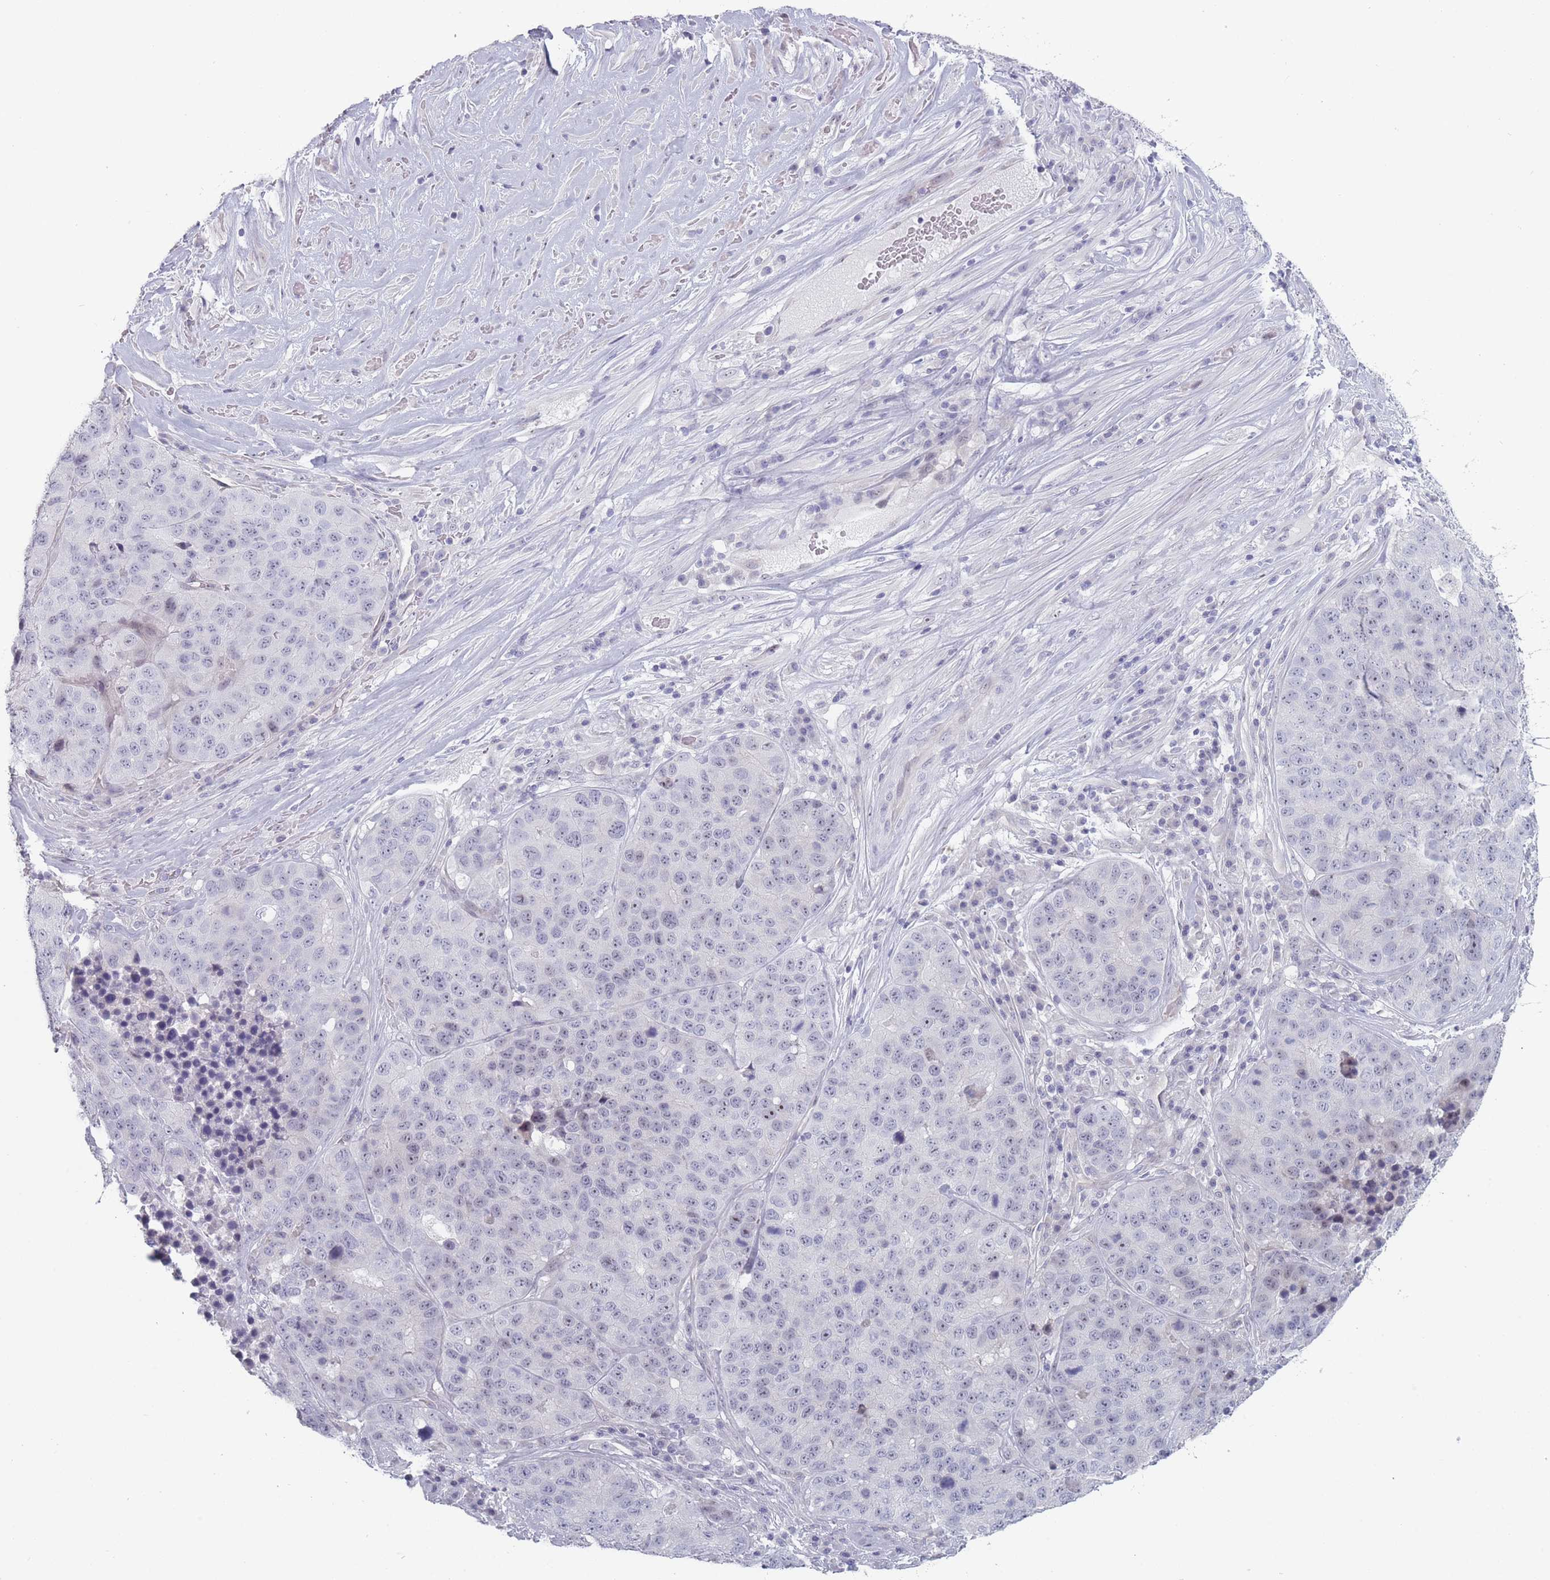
{"staining": {"intensity": "weak", "quantity": "<25%", "location": "nuclear"}, "tissue": "stomach cancer", "cell_type": "Tumor cells", "image_type": "cancer", "snomed": [{"axis": "morphology", "description": "Adenocarcinoma, NOS"}, {"axis": "topography", "description": "Stomach"}], "caption": "DAB (3,3'-diaminobenzidine) immunohistochemical staining of stomach cancer displays no significant expression in tumor cells. (DAB immunohistochemistry with hematoxylin counter stain).", "gene": "ROS1", "patient": {"sex": "male", "age": 71}}